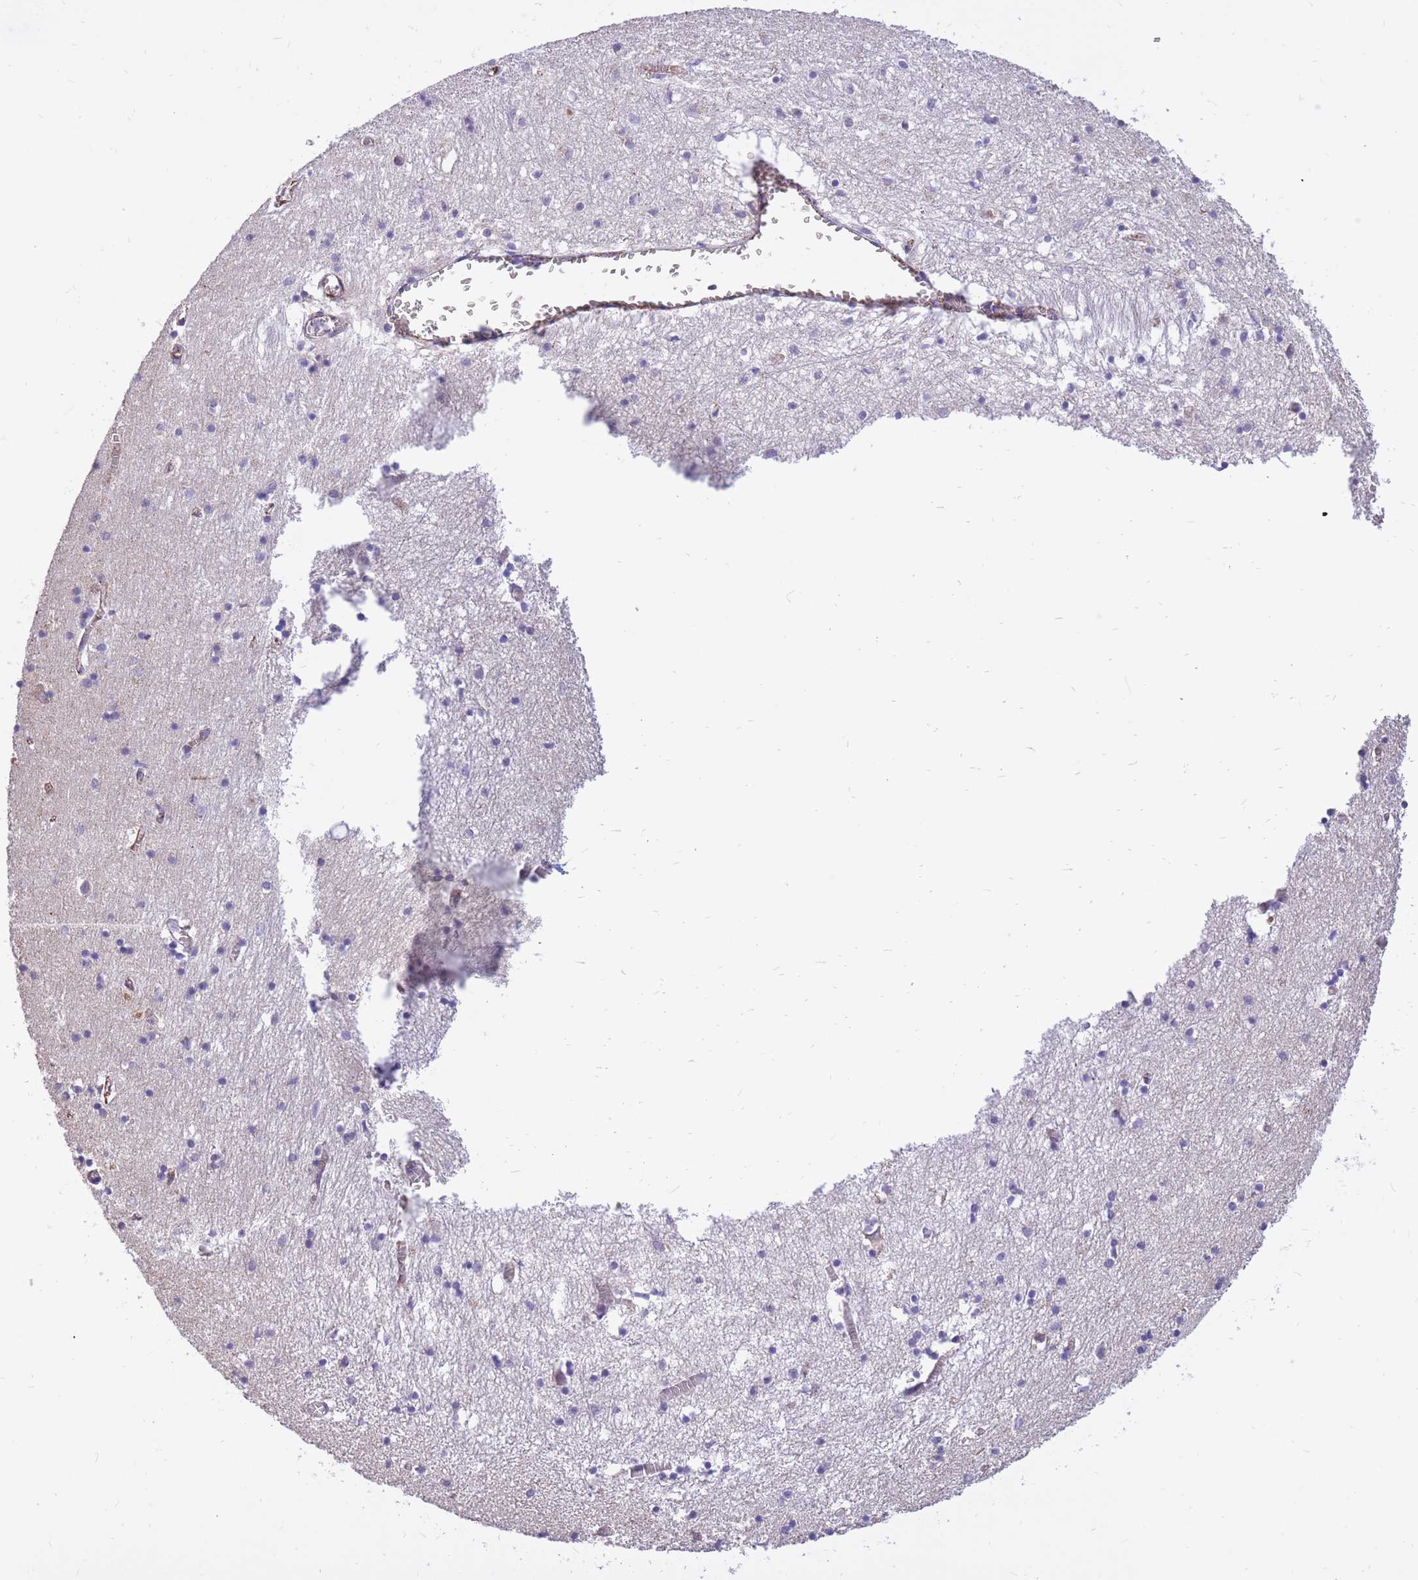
{"staining": {"intensity": "negative", "quantity": "none", "location": "none"}, "tissue": "hippocampus", "cell_type": "Glial cells", "image_type": "normal", "snomed": [{"axis": "morphology", "description": "Normal tissue, NOS"}, {"axis": "topography", "description": "Hippocampus"}], "caption": "Immunohistochemical staining of normal human hippocampus shows no significant staining in glial cells. (DAB (3,3'-diaminobenzidine) IHC visualized using brightfield microscopy, high magnification).", "gene": "RNF170", "patient": {"sex": "male", "age": 70}}